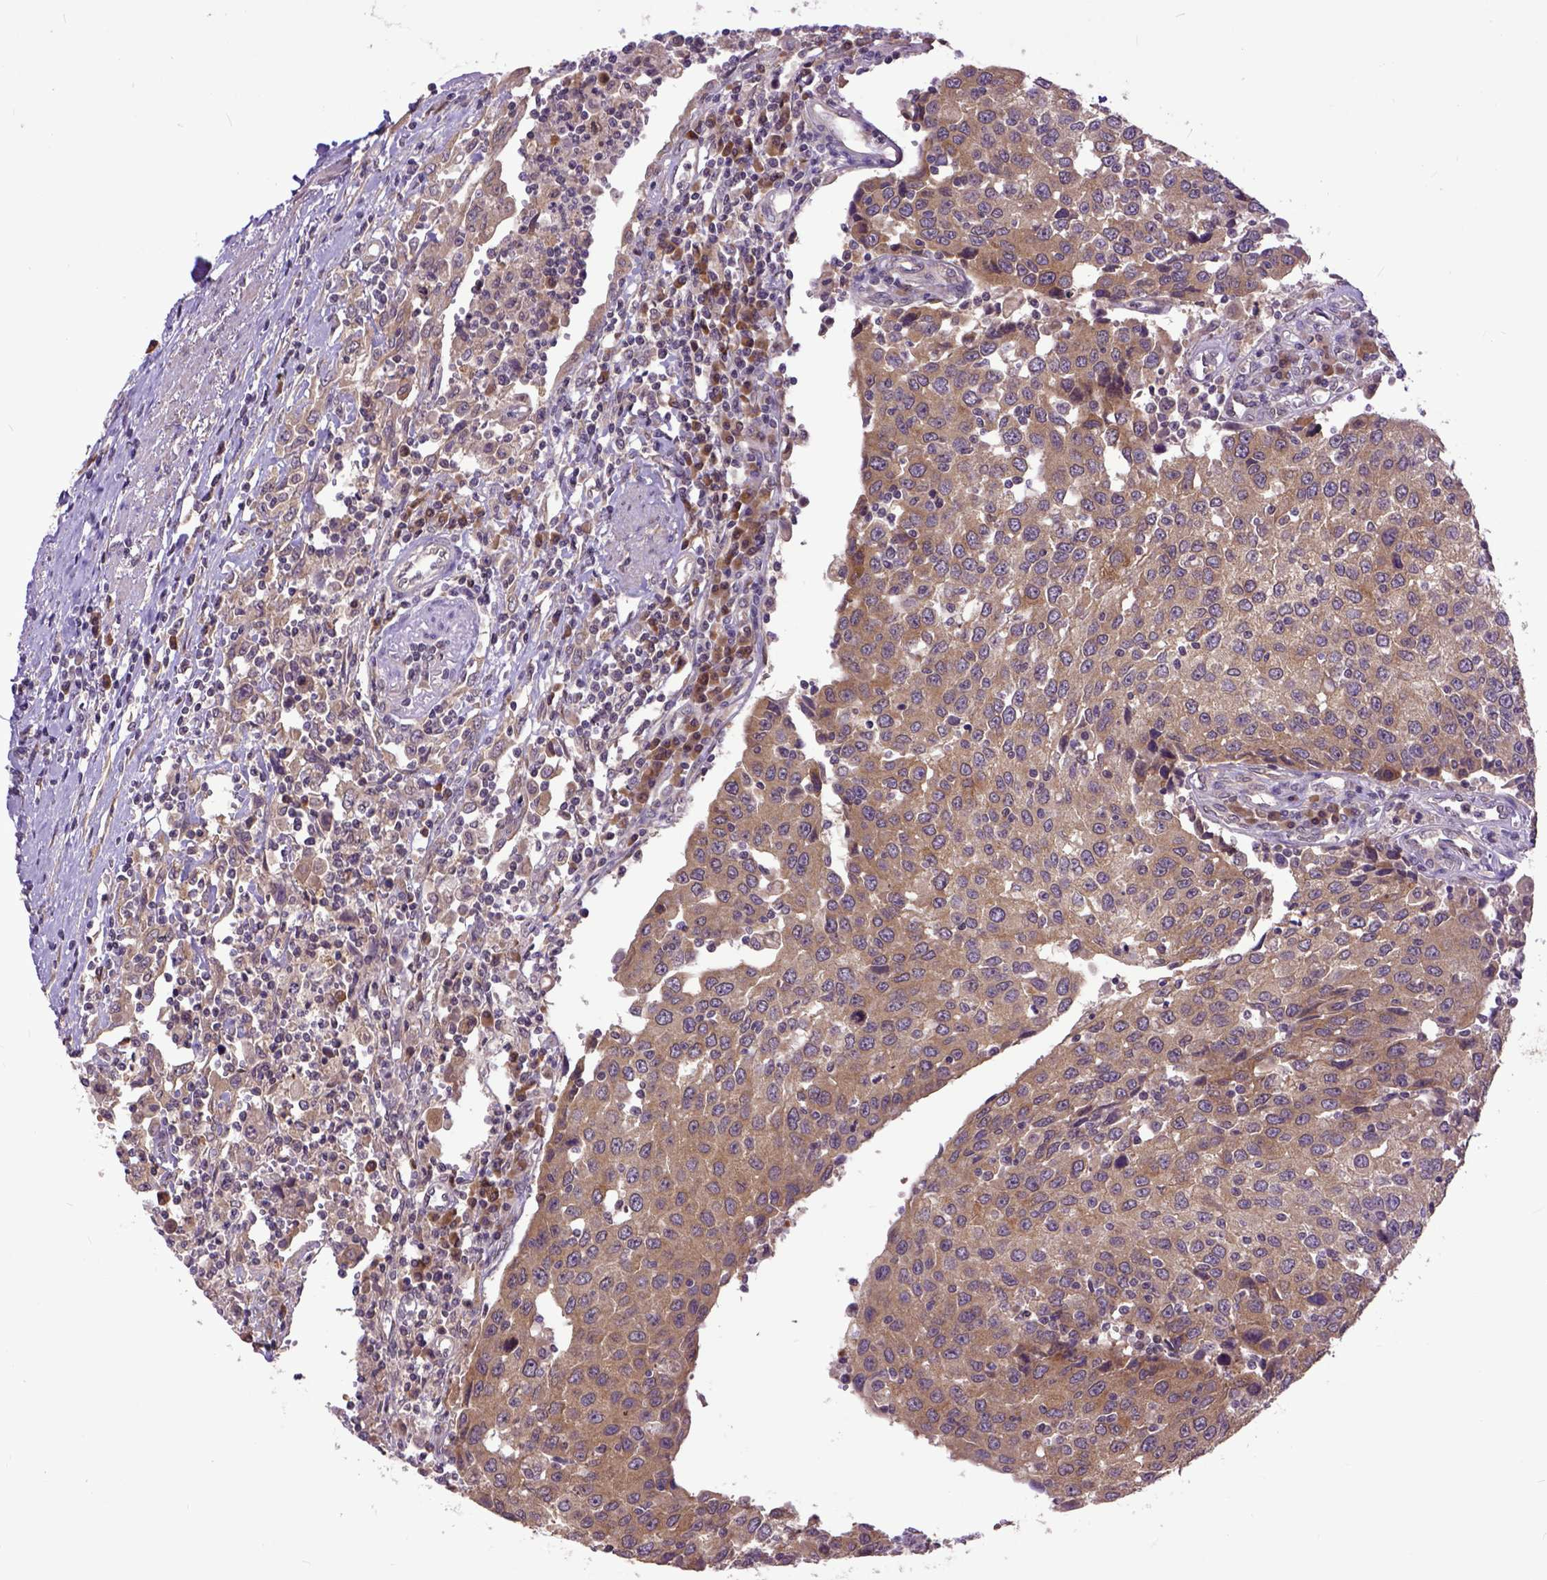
{"staining": {"intensity": "moderate", "quantity": ">75%", "location": "cytoplasmic/membranous"}, "tissue": "urothelial cancer", "cell_type": "Tumor cells", "image_type": "cancer", "snomed": [{"axis": "morphology", "description": "Urothelial carcinoma, High grade"}, {"axis": "topography", "description": "Urinary bladder"}], "caption": "Urothelial cancer stained with a brown dye shows moderate cytoplasmic/membranous positive positivity in about >75% of tumor cells.", "gene": "ARL1", "patient": {"sex": "female", "age": 85}}